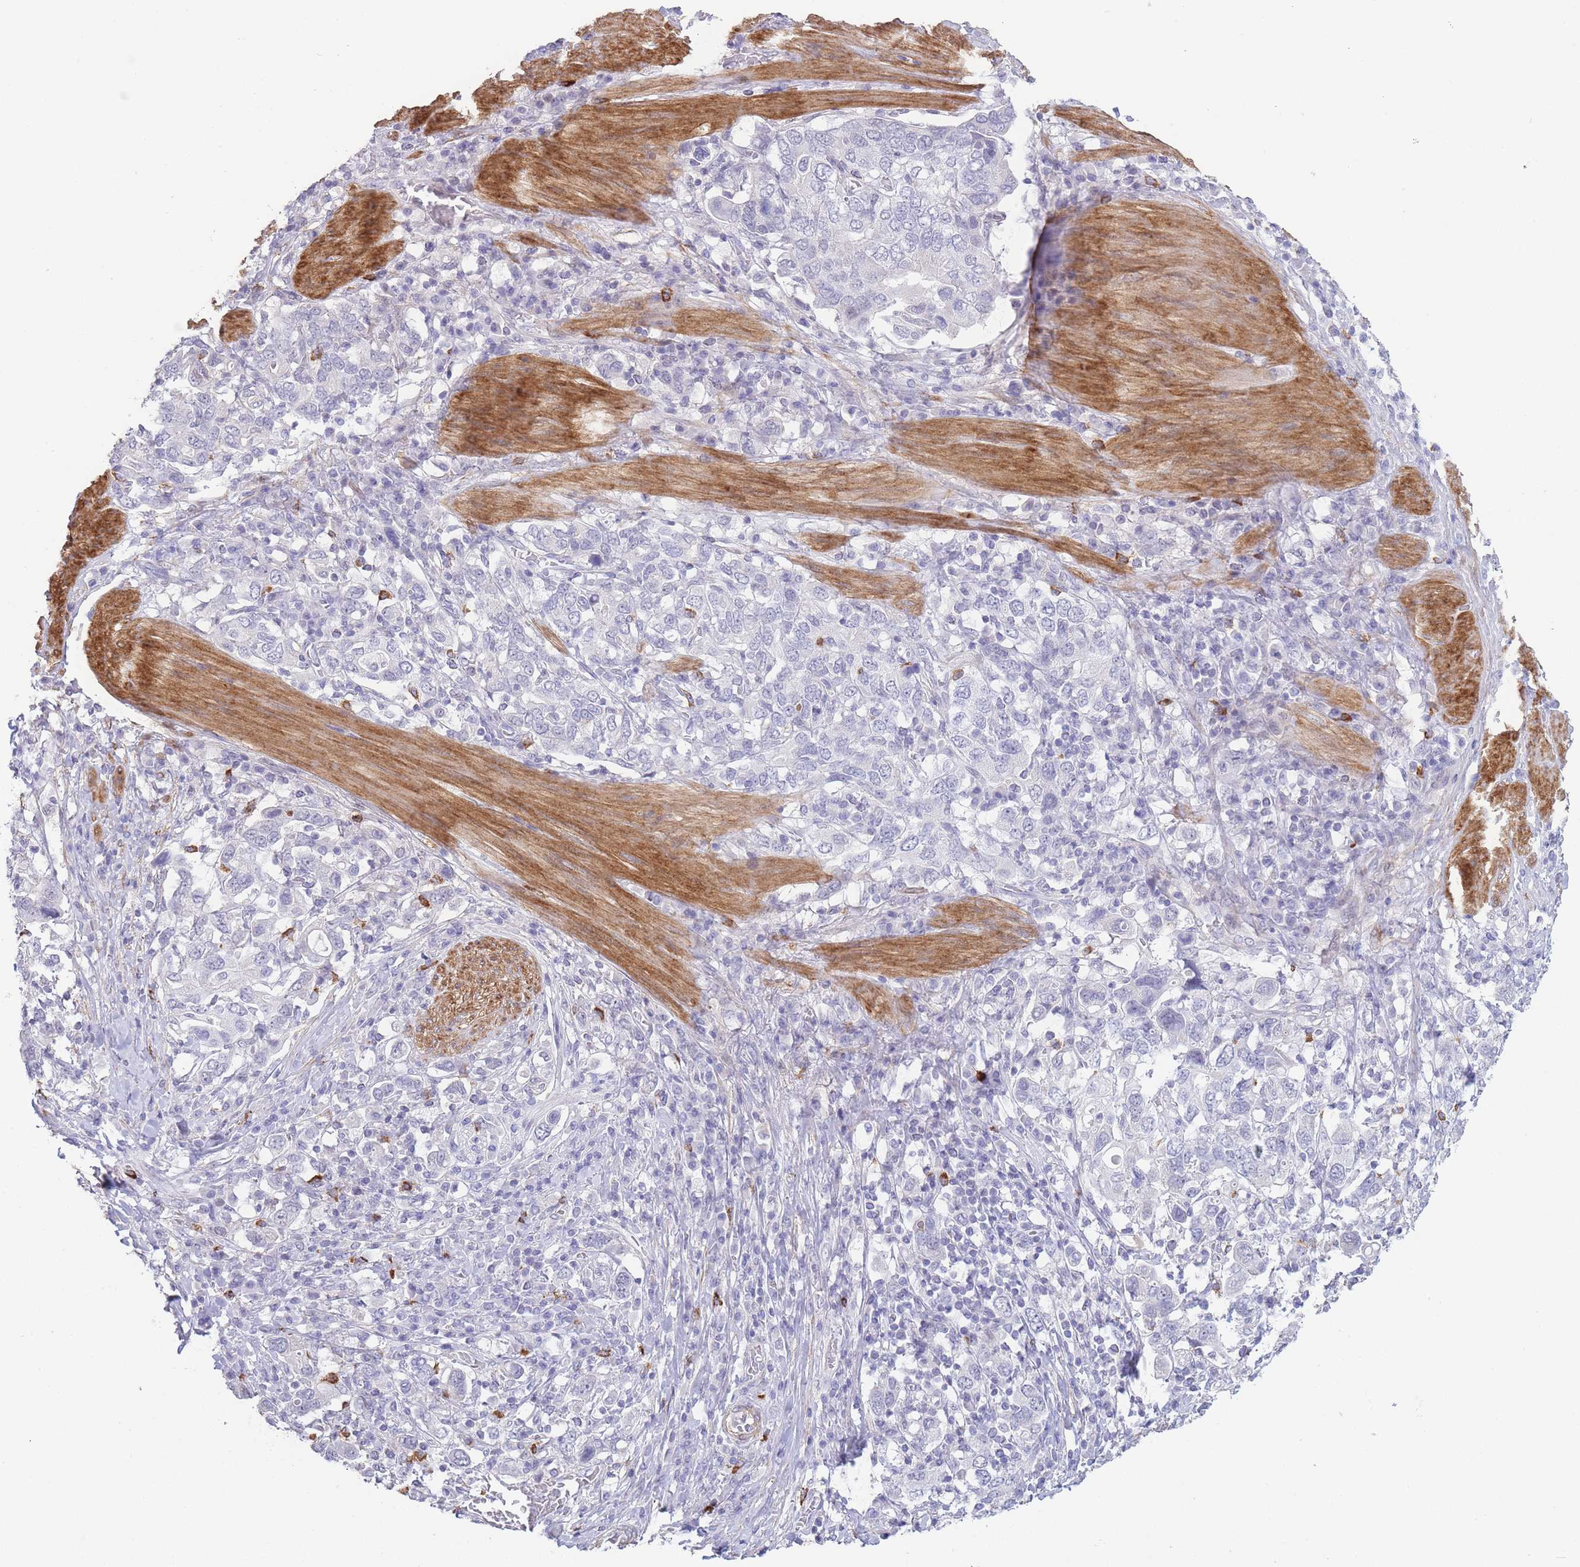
{"staining": {"intensity": "negative", "quantity": "none", "location": "none"}, "tissue": "stomach cancer", "cell_type": "Tumor cells", "image_type": "cancer", "snomed": [{"axis": "morphology", "description": "Adenocarcinoma, NOS"}, {"axis": "topography", "description": "Stomach, upper"}, {"axis": "topography", "description": "Stomach"}], "caption": "Tumor cells show no significant protein expression in adenocarcinoma (stomach).", "gene": "ASAP3", "patient": {"sex": "male", "age": 62}}